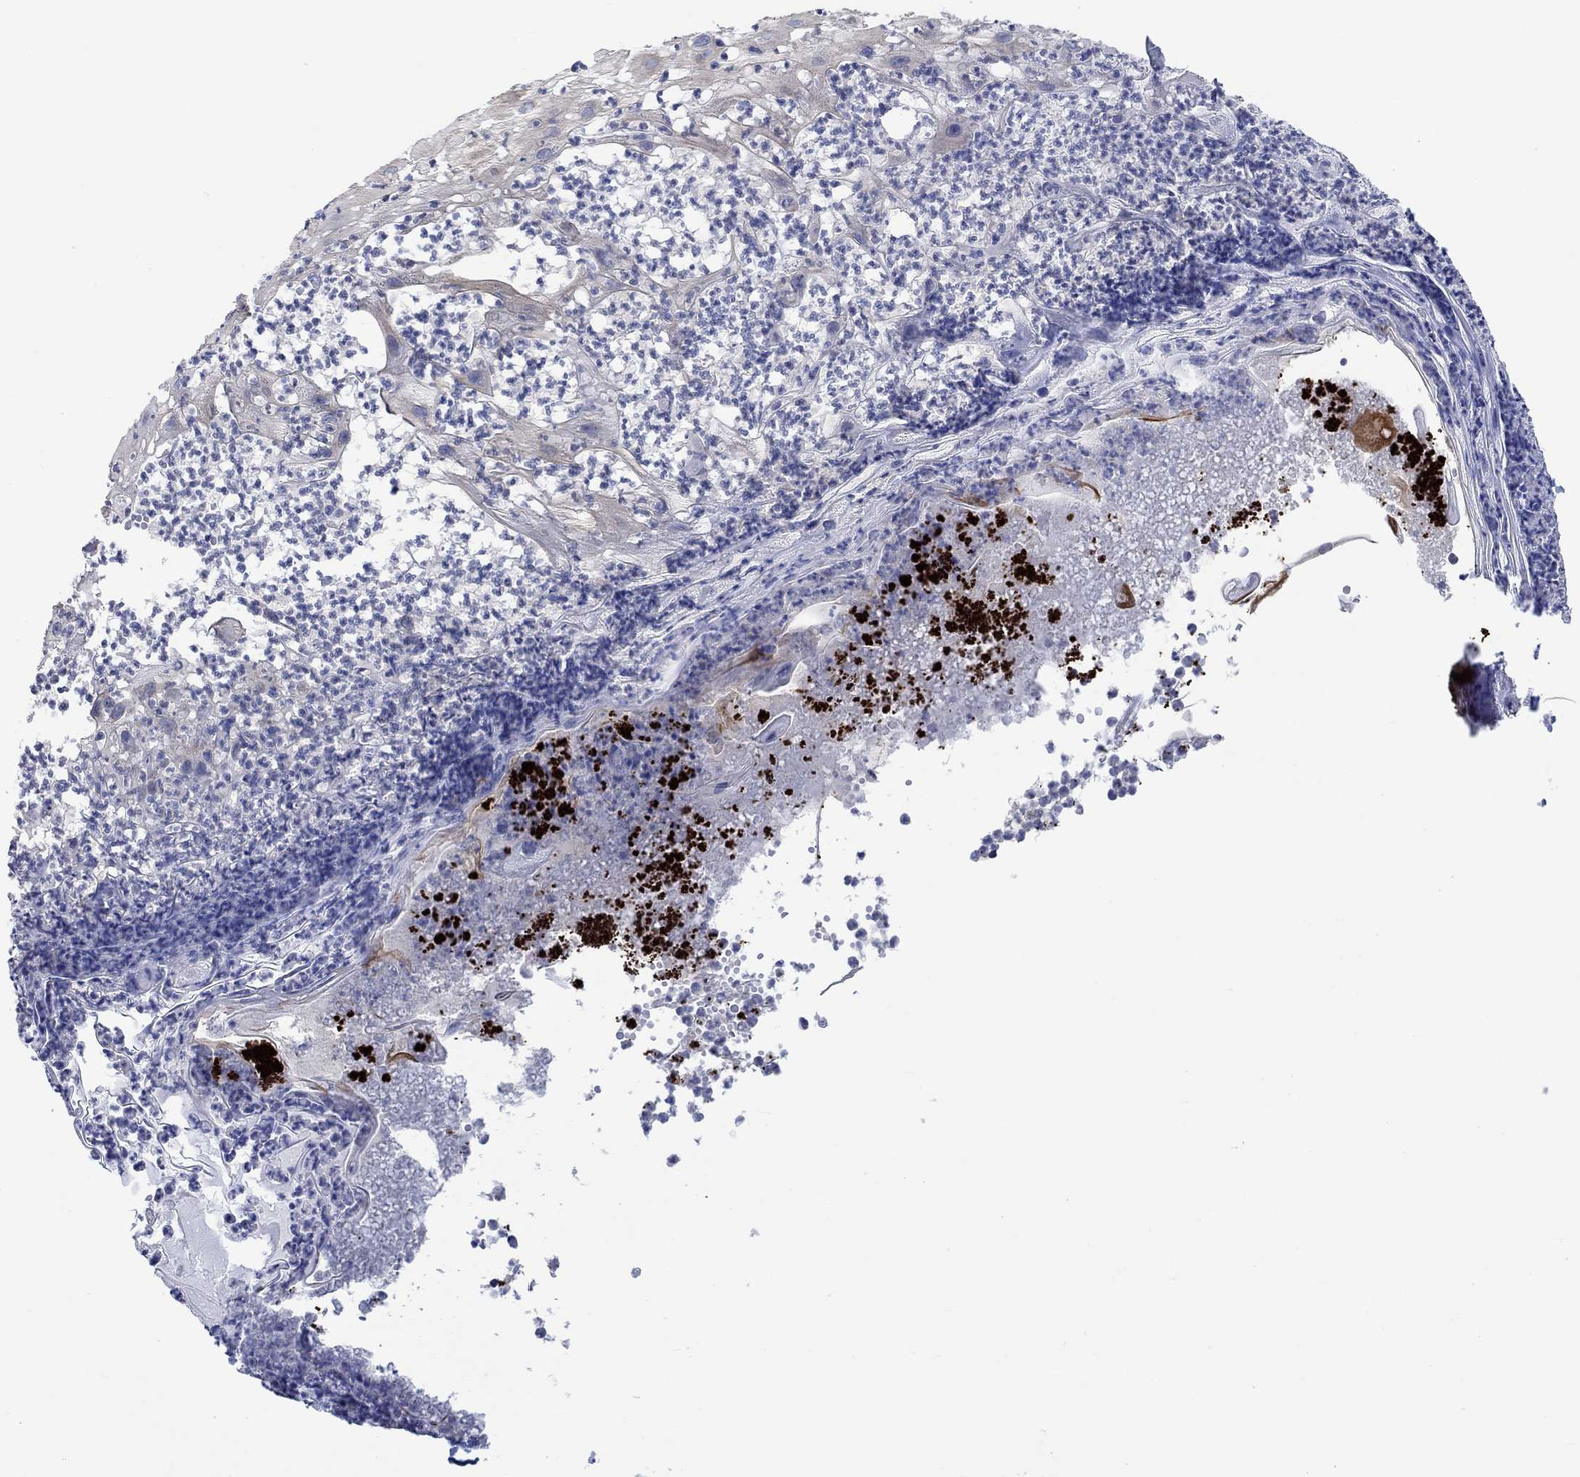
{"staining": {"intensity": "weak", "quantity": "<25%", "location": "cytoplasmic/membranous"}, "tissue": "skin cancer", "cell_type": "Tumor cells", "image_type": "cancer", "snomed": [{"axis": "morphology", "description": "Normal tissue, NOS"}, {"axis": "morphology", "description": "Squamous cell carcinoma, NOS"}, {"axis": "topography", "description": "Skin"}], "caption": "High magnification brightfield microscopy of skin cancer stained with DAB (brown) and counterstained with hematoxylin (blue): tumor cells show no significant expression. Brightfield microscopy of immunohistochemistry stained with DAB (brown) and hematoxylin (blue), captured at high magnification.", "gene": "AGRP", "patient": {"sex": "male", "age": 79}}